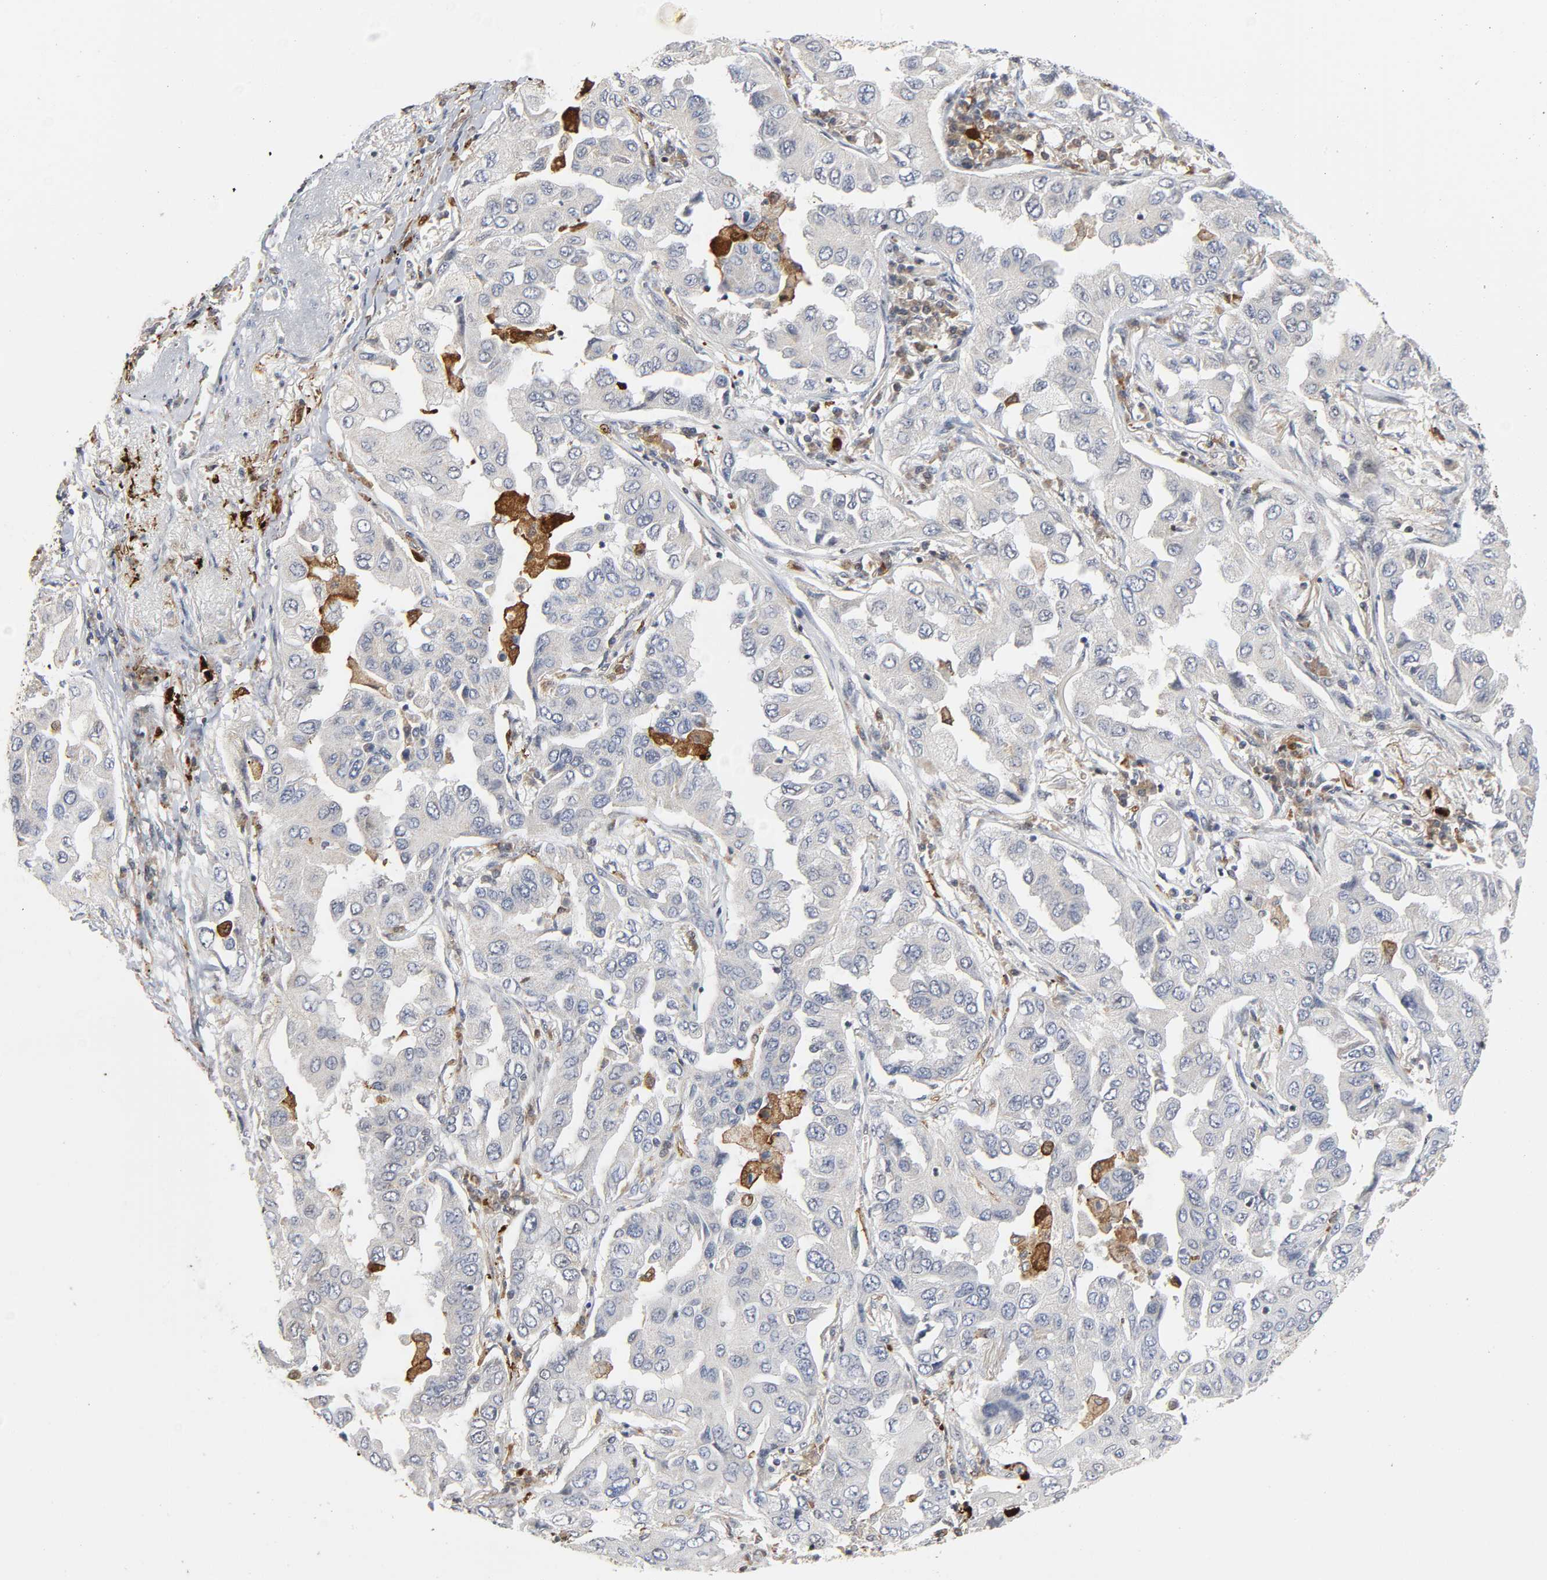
{"staining": {"intensity": "negative", "quantity": "none", "location": "none"}, "tissue": "lung cancer", "cell_type": "Tumor cells", "image_type": "cancer", "snomed": [{"axis": "morphology", "description": "Adenocarcinoma, NOS"}, {"axis": "topography", "description": "Lung"}], "caption": "Immunohistochemical staining of human adenocarcinoma (lung) displays no significant positivity in tumor cells.", "gene": "KAT2B", "patient": {"sex": "female", "age": 65}}